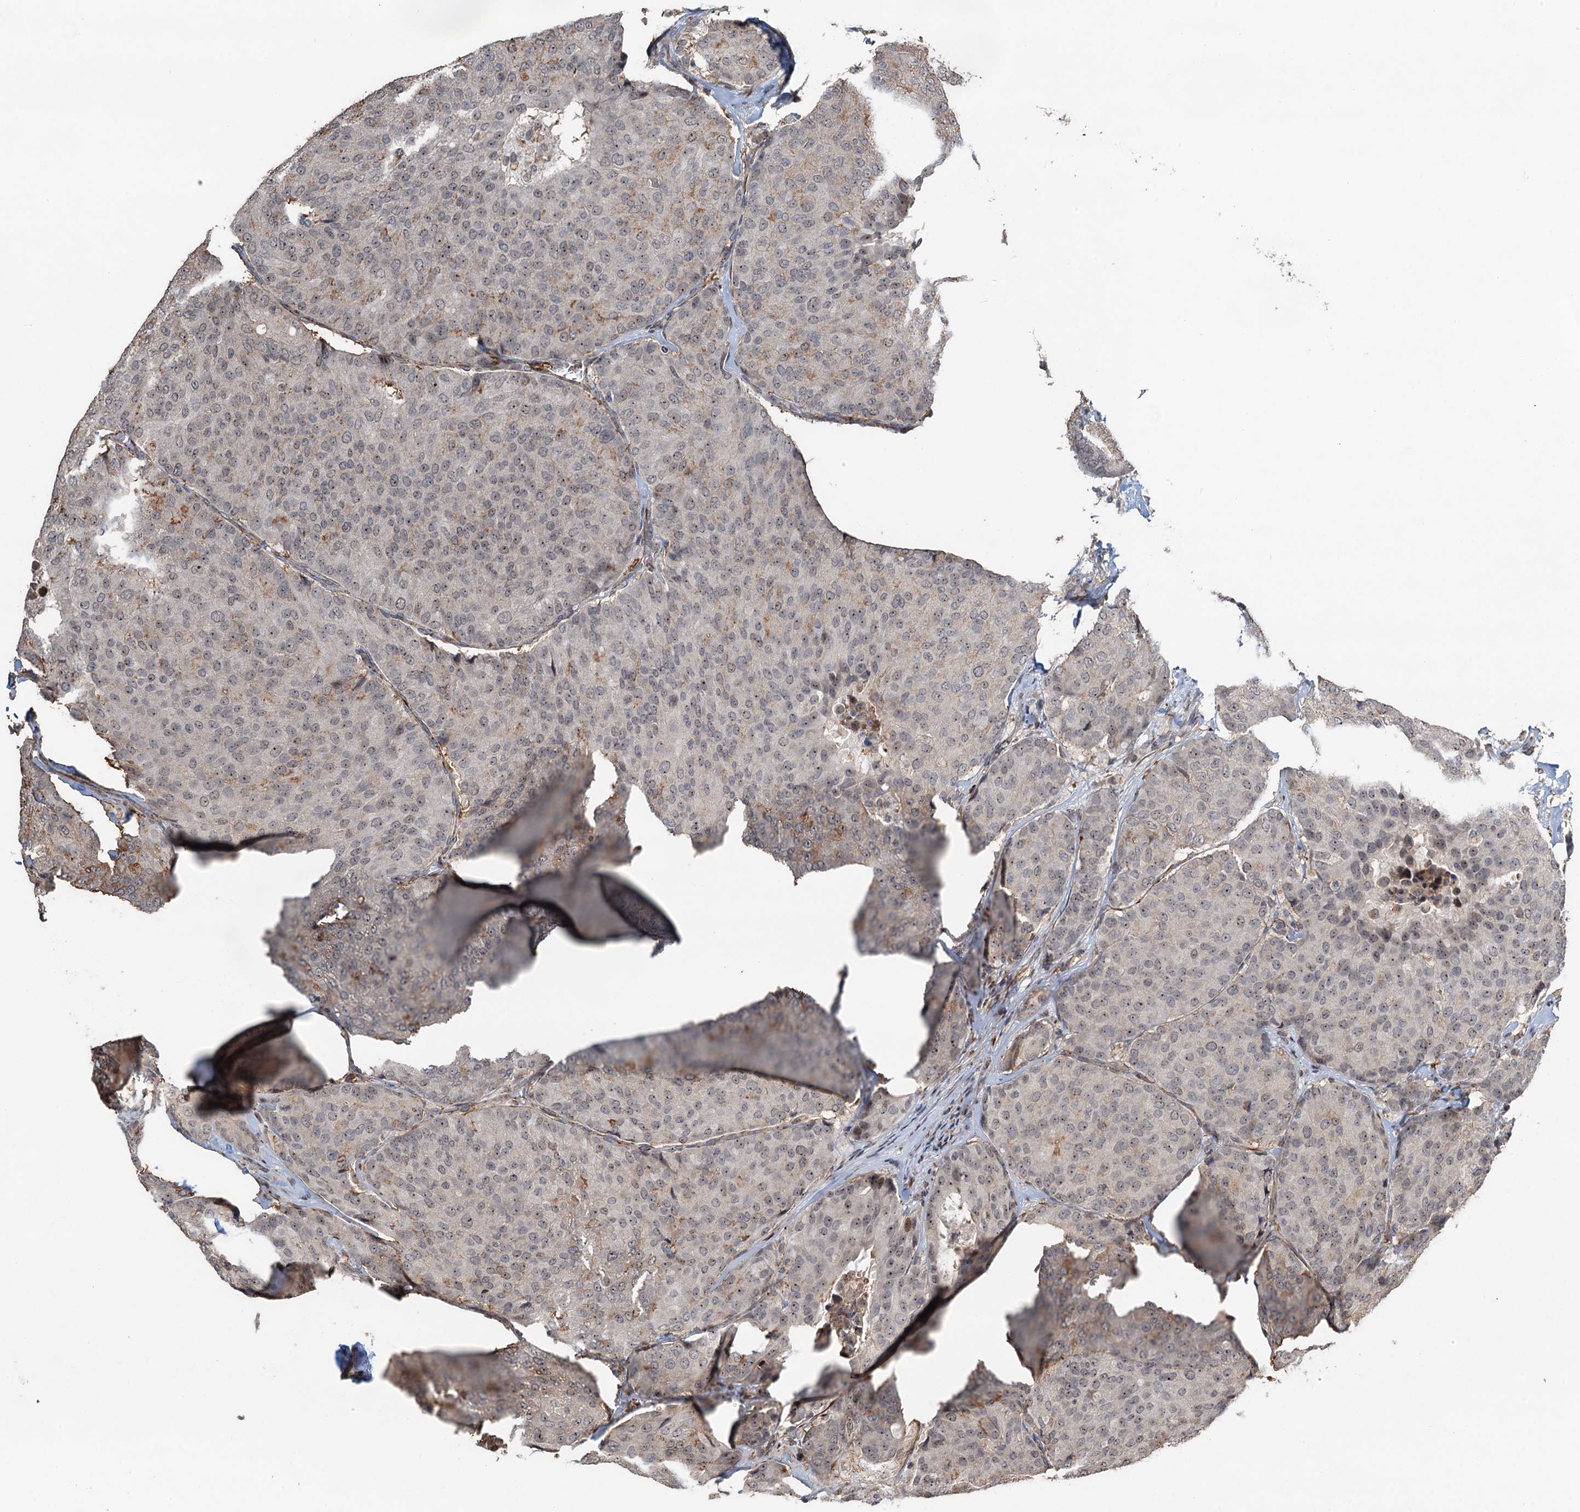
{"staining": {"intensity": "weak", "quantity": "25%-75%", "location": "nuclear"}, "tissue": "breast cancer", "cell_type": "Tumor cells", "image_type": "cancer", "snomed": [{"axis": "morphology", "description": "Duct carcinoma"}, {"axis": "topography", "description": "Breast"}], "caption": "The micrograph demonstrates staining of intraductal carcinoma (breast), revealing weak nuclear protein positivity (brown color) within tumor cells.", "gene": "TMA16", "patient": {"sex": "female", "age": 75}}